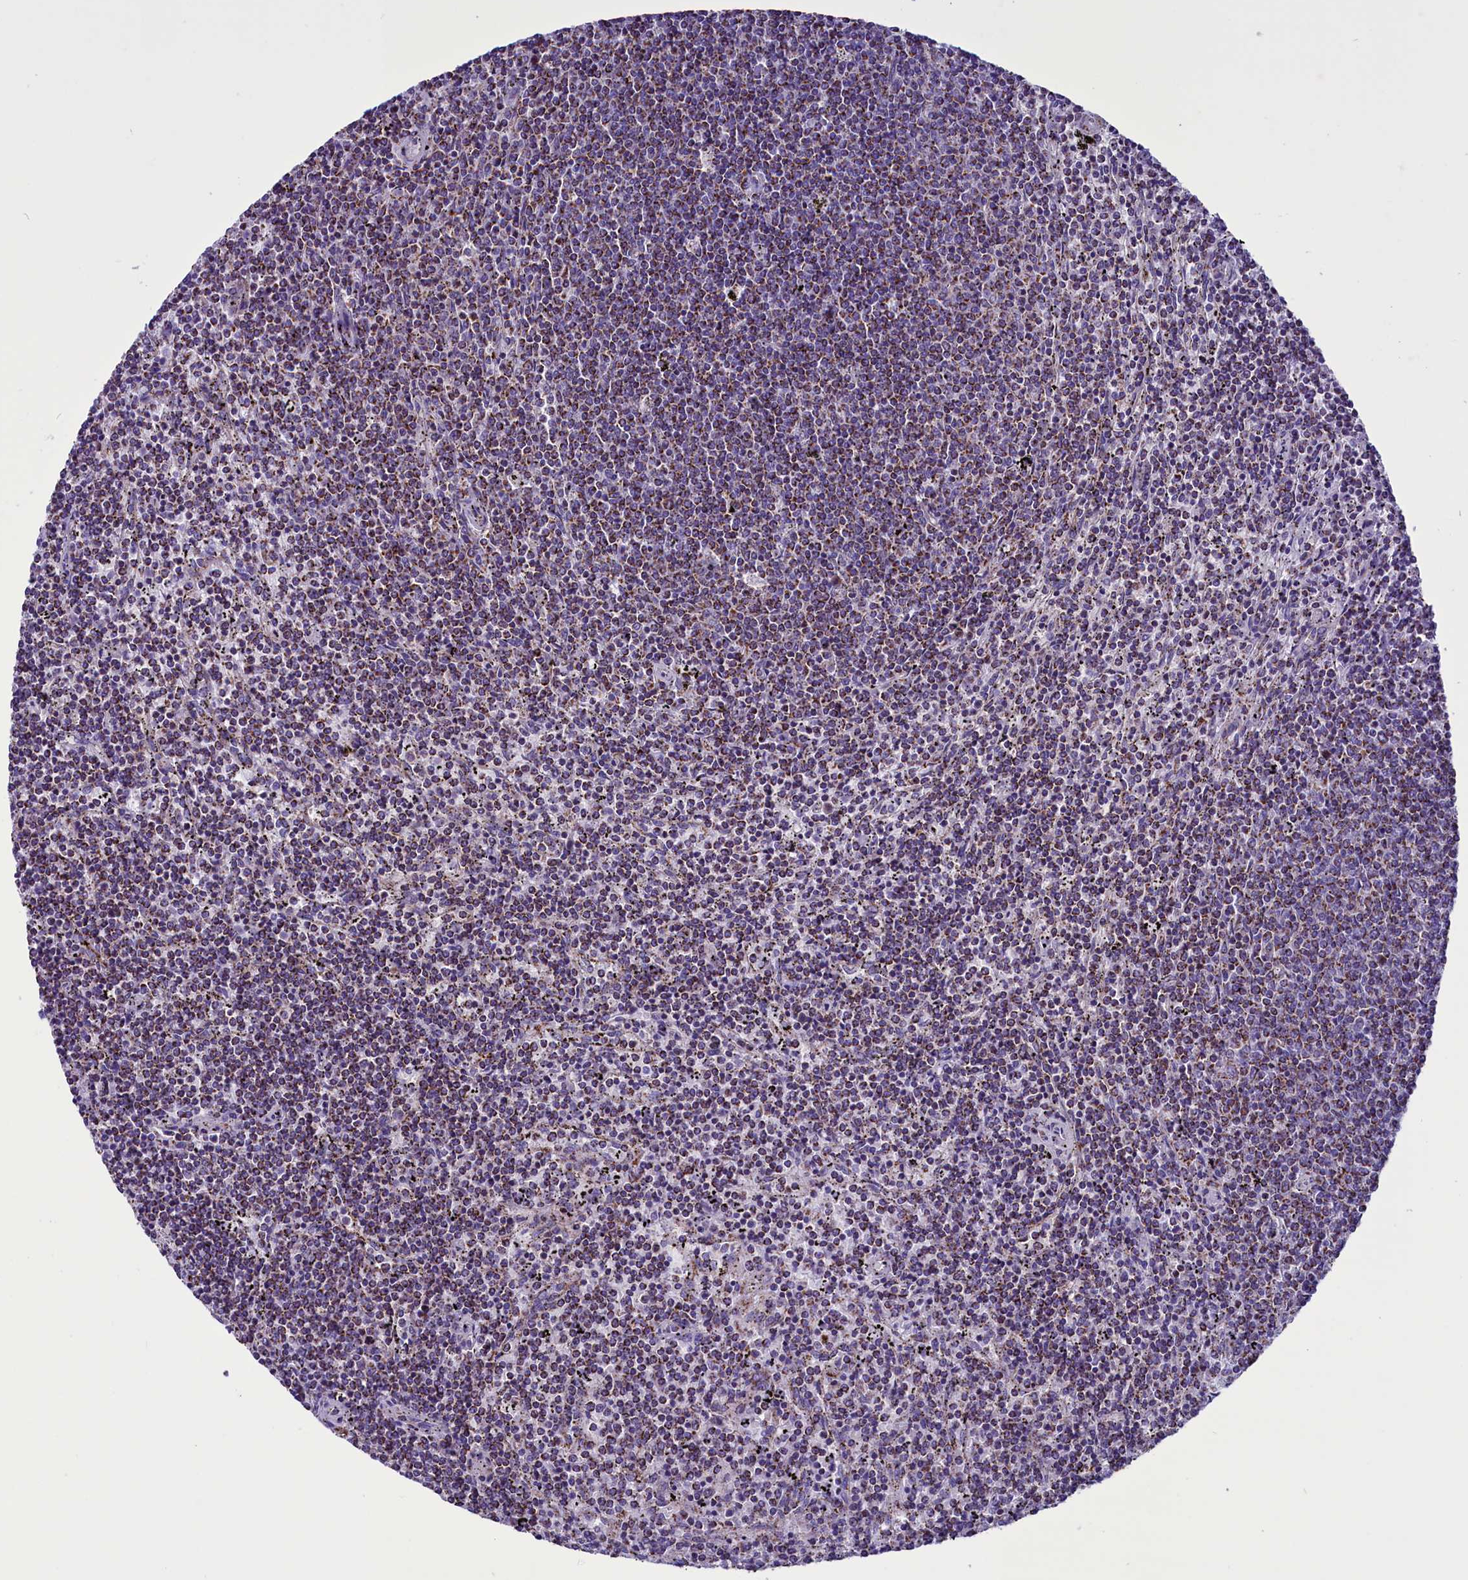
{"staining": {"intensity": "moderate", "quantity": "25%-75%", "location": "cytoplasmic/membranous"}, "tissue": "lymphoma", "cell_type": "Tumor cells", "image_type": "cancer", "snomed": [{"axis": "morphology", "description": "Malignant lymphoma, non-Hodgkin's type, Low grade"}, {"axis": "topography", "description": "Spleen"}], "caption": "There is medium levels of moderate cytoplasmic/membranous staining in tumor cells of lymphoma, as demonstrated by immunohistochemical staining (brown color).", "gene": "ICA1L", "patient": {"sex": "female", "age": 50}}